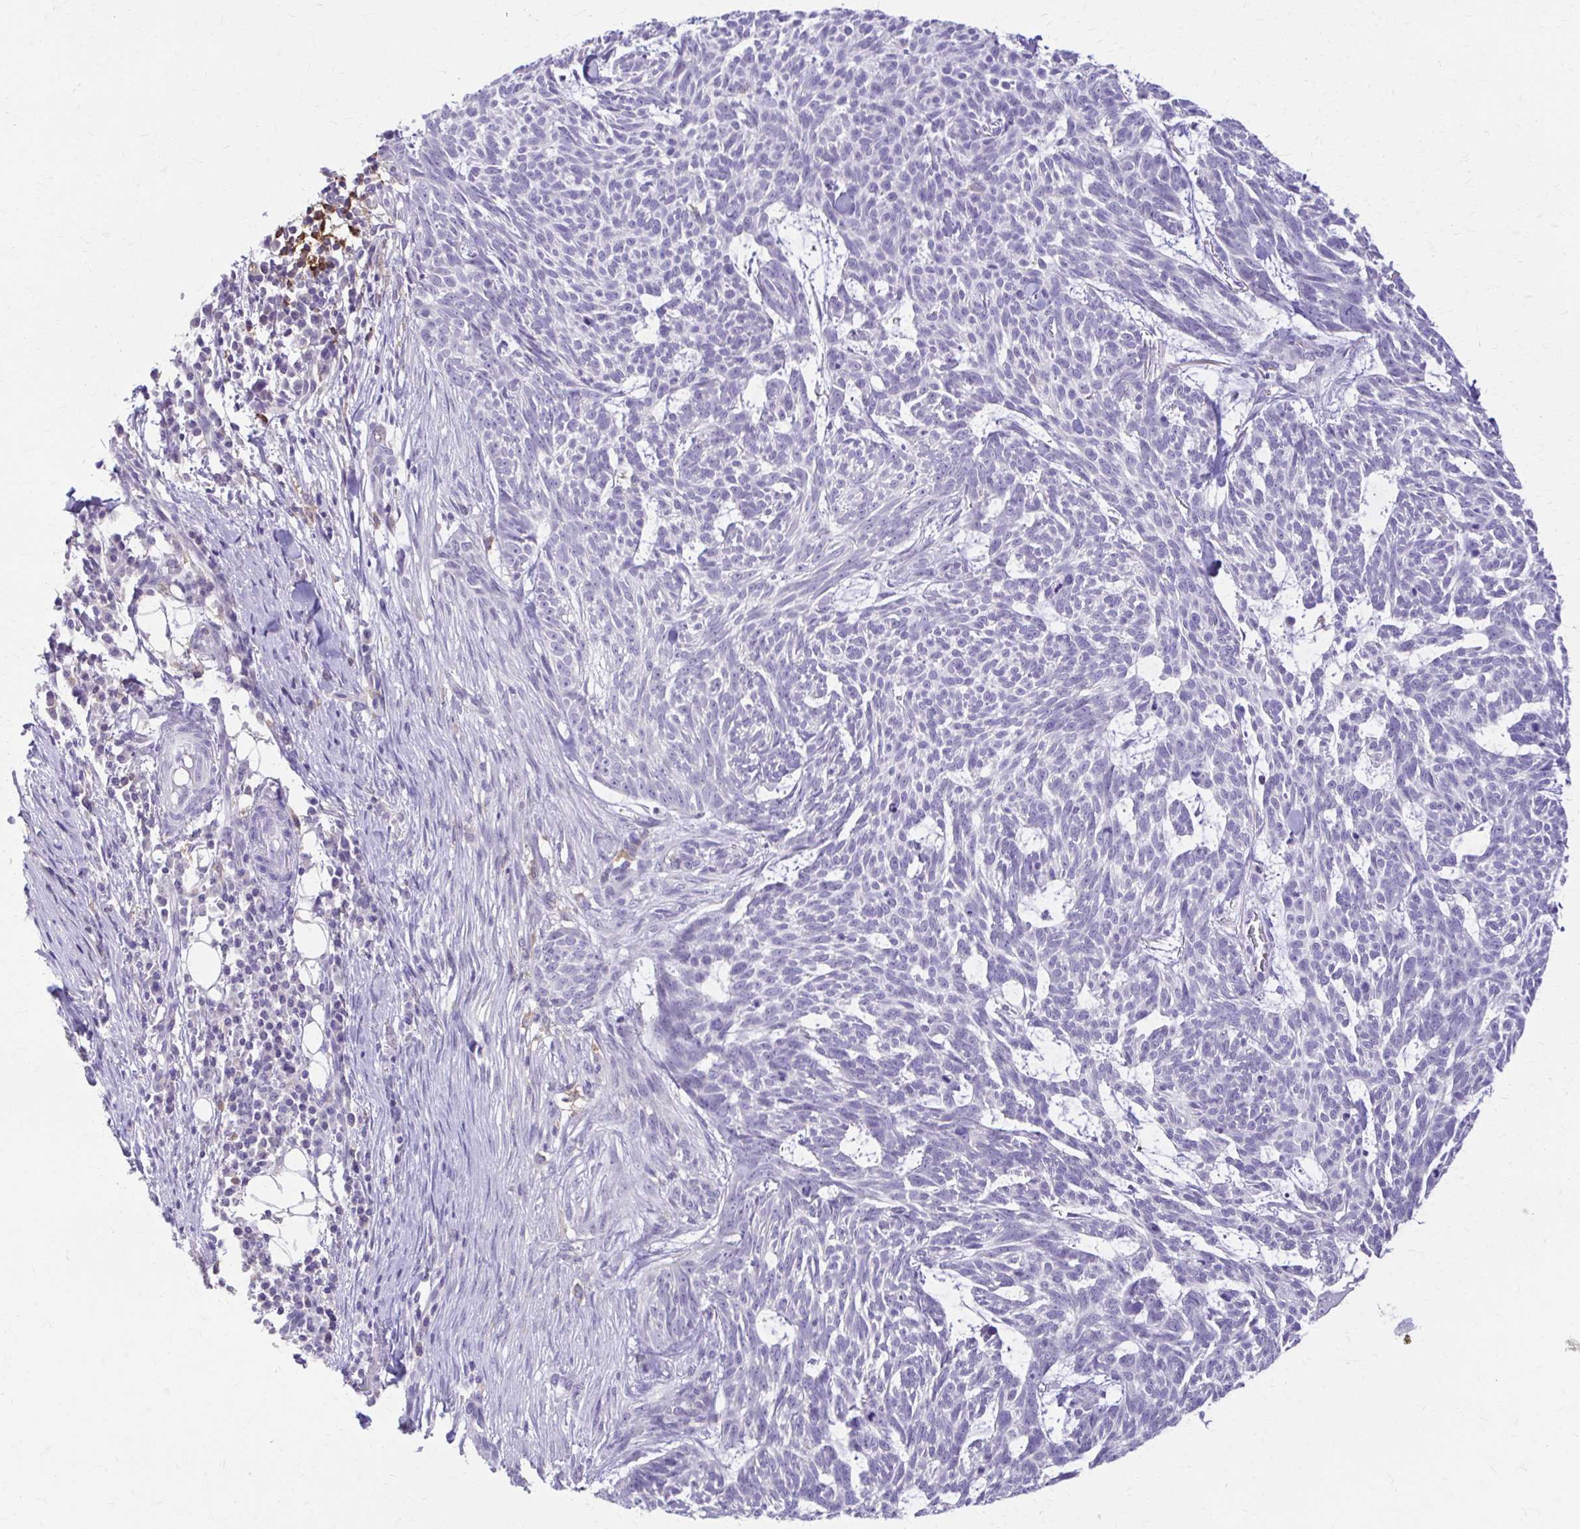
{"staining": {"intensity": "negative", "quantity": "none", "location": "none"}, "tissue": "skin cancer", "cell_type": "Tumor cells", "image_type": "cancer", "snomed": [{"axis": "morphology", "description": "Basal cell carcinoma"}, {"axis": "topography", "description": "Skin"}], "caption": "The histopathology image exhibits no significant staining in tumor cells of skin cancer (basal cell carcinoma).", "gene": "PIK3AP1", "patient": {"sex": "female", "age": 93}}